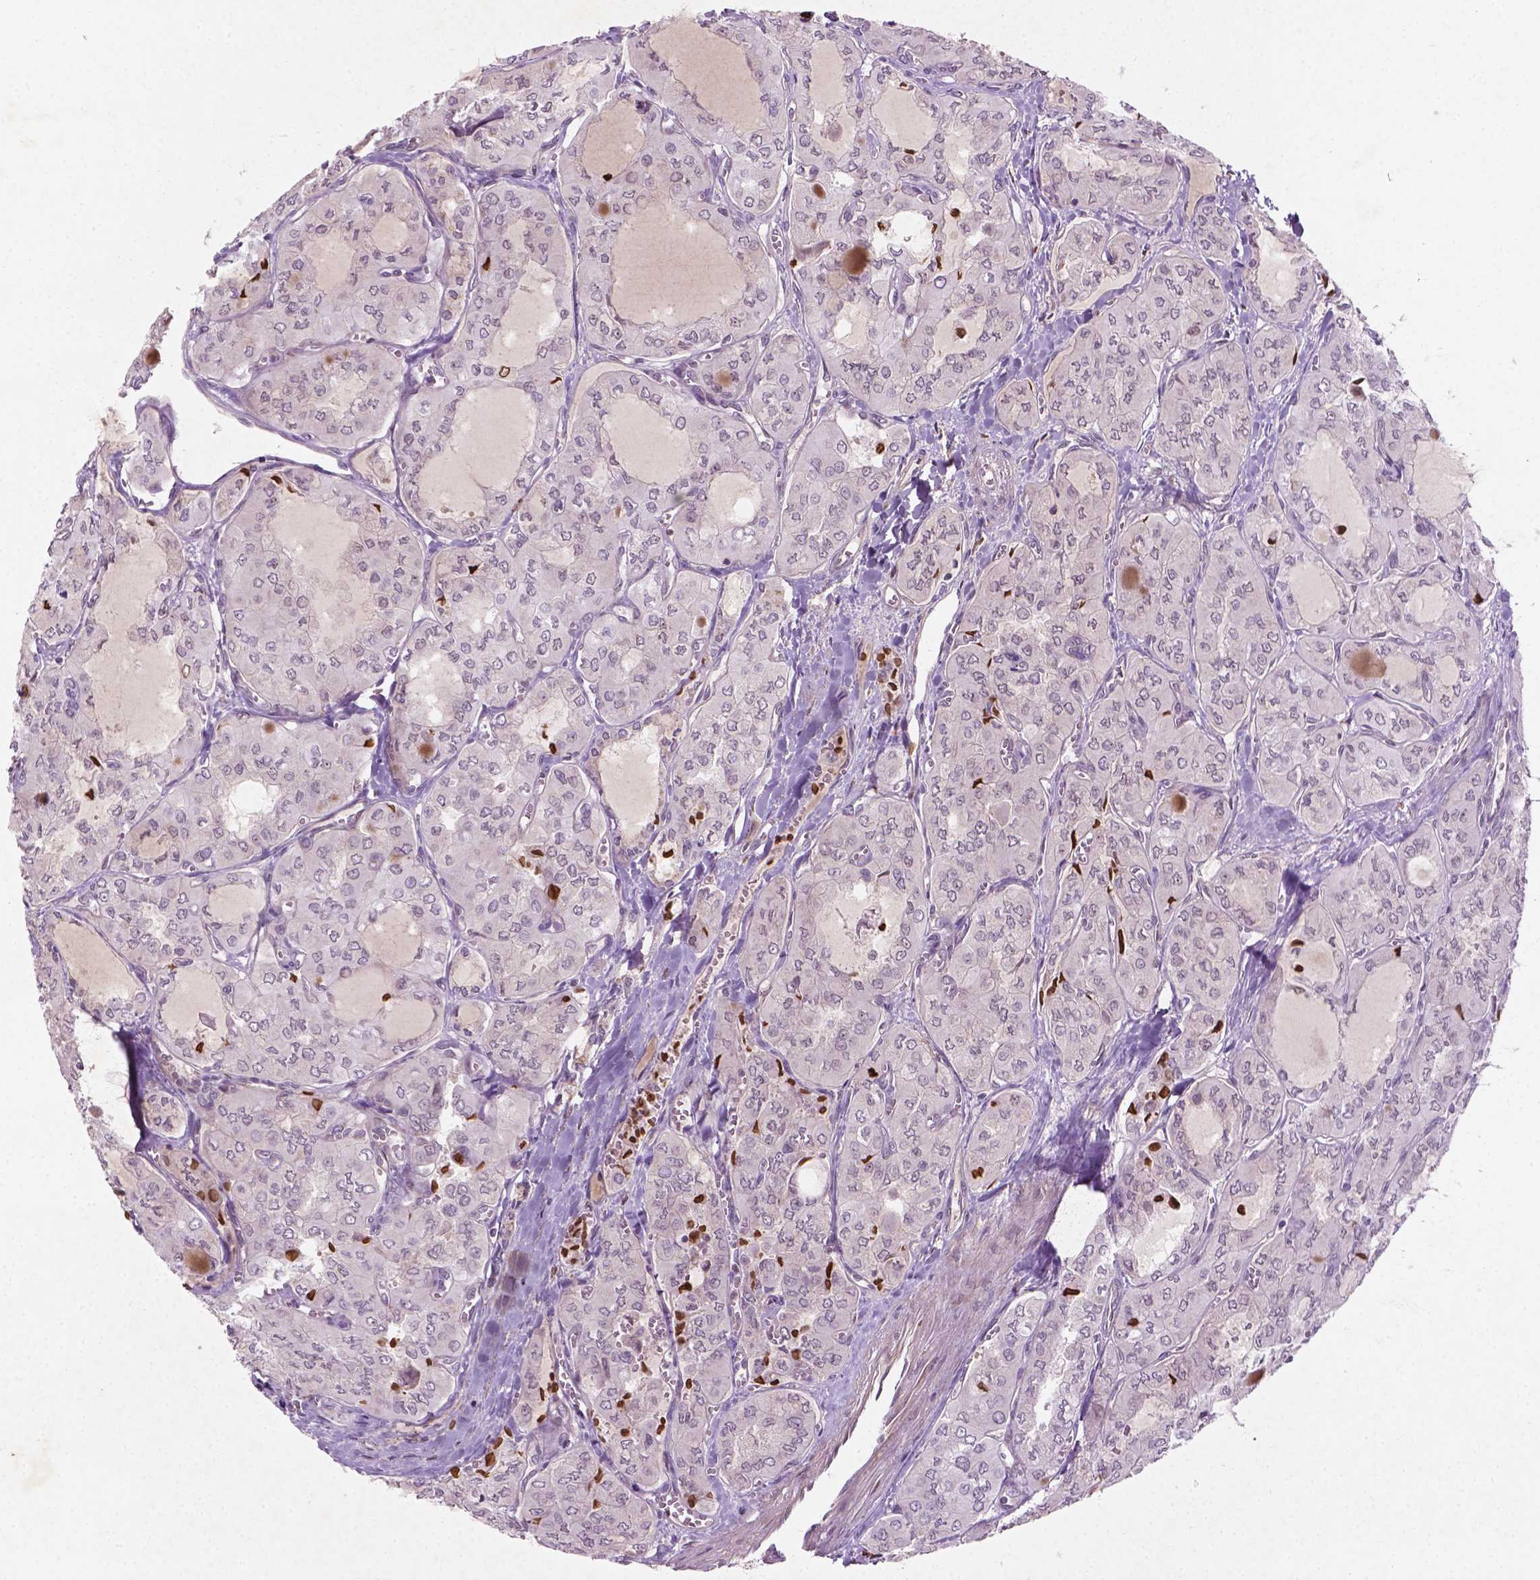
{"staining": {"intensity": "negative", "quantity": "none", "location": "none"}, "tissue": "thyroid cancer", "cell_type": "Tumor cells", "image_type": "cancer", "snomed": [{"axis": "morphology", "description": "Papillary adenocarcinoma, NOS"}, {"axis": "topography", "description": "Thyroid gland"}], "caption": "High power microscopy histopathology image of an immunohistochemistry (IHC) image of thyroid cancer (papillary adenocarcinoma), revealing no significant expression in tumor cells. (Stains: DAB (3,3'-diaminobenzidine) IHC with hematoxylin counter stain, Microscopy: brightfield microscopy at high magnification).", "gene": "TCHP", "patient": {"sex": "male", "age": 20}}